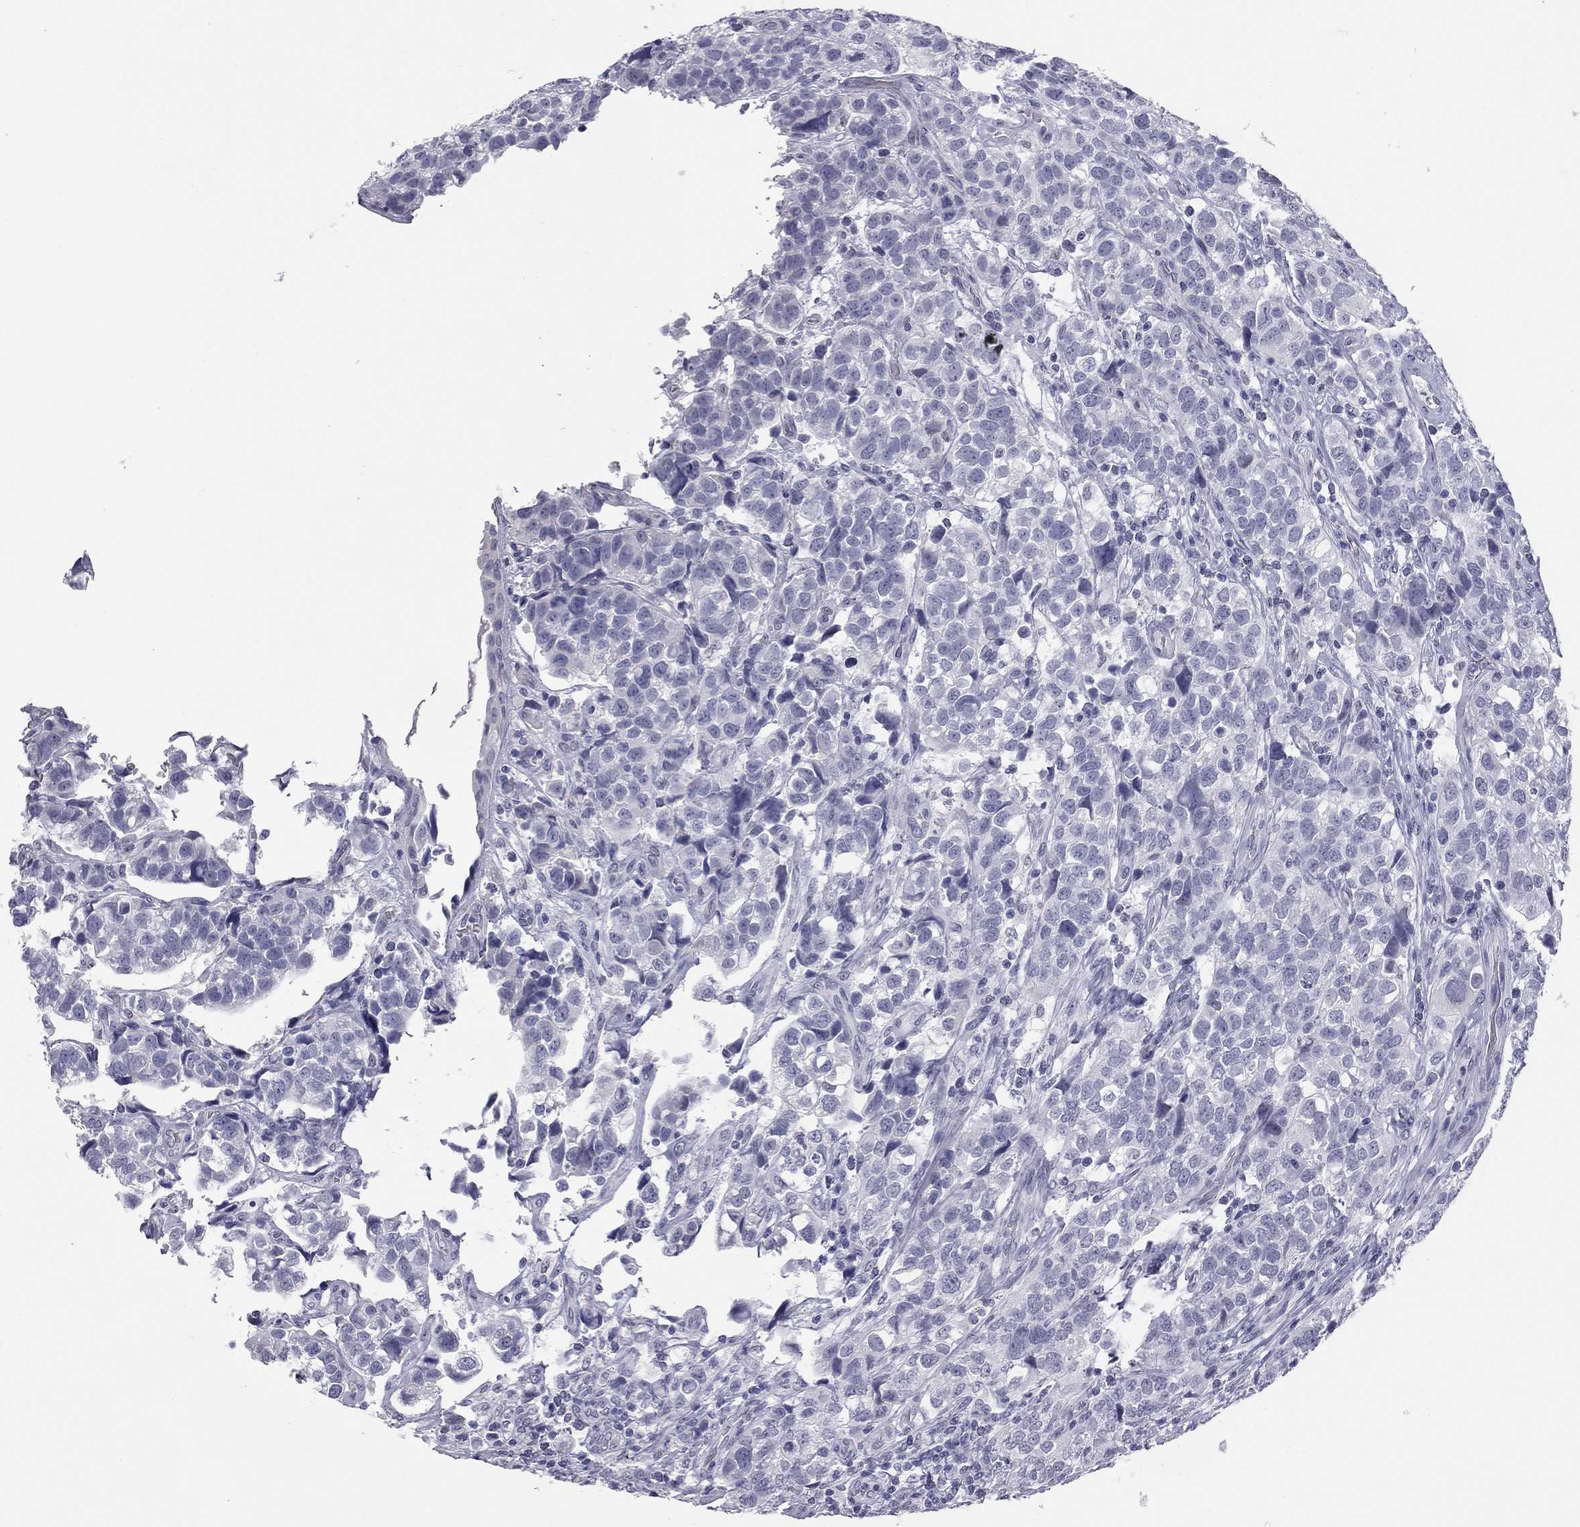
{"staining": {"intensity": "negative", "quantity": "none", "location": "none"}, "tissue": "urothelial cancer", "cell_type": "Tumor cells", "image_type": "cancer", "snomed": [{"axis": "morphology", "description": "Urothelial carcinoma, High grade"}, {"axis": "topography", "description": "Urinary bladder"}], "caption": "DAB (3,3'-diaminobenzidine) immunohistochemical staining of urothelial cancer reveals no significant positivity in tumor cells.", "gene": "AK8", "patient": {"sex": "female", "age": 58}}